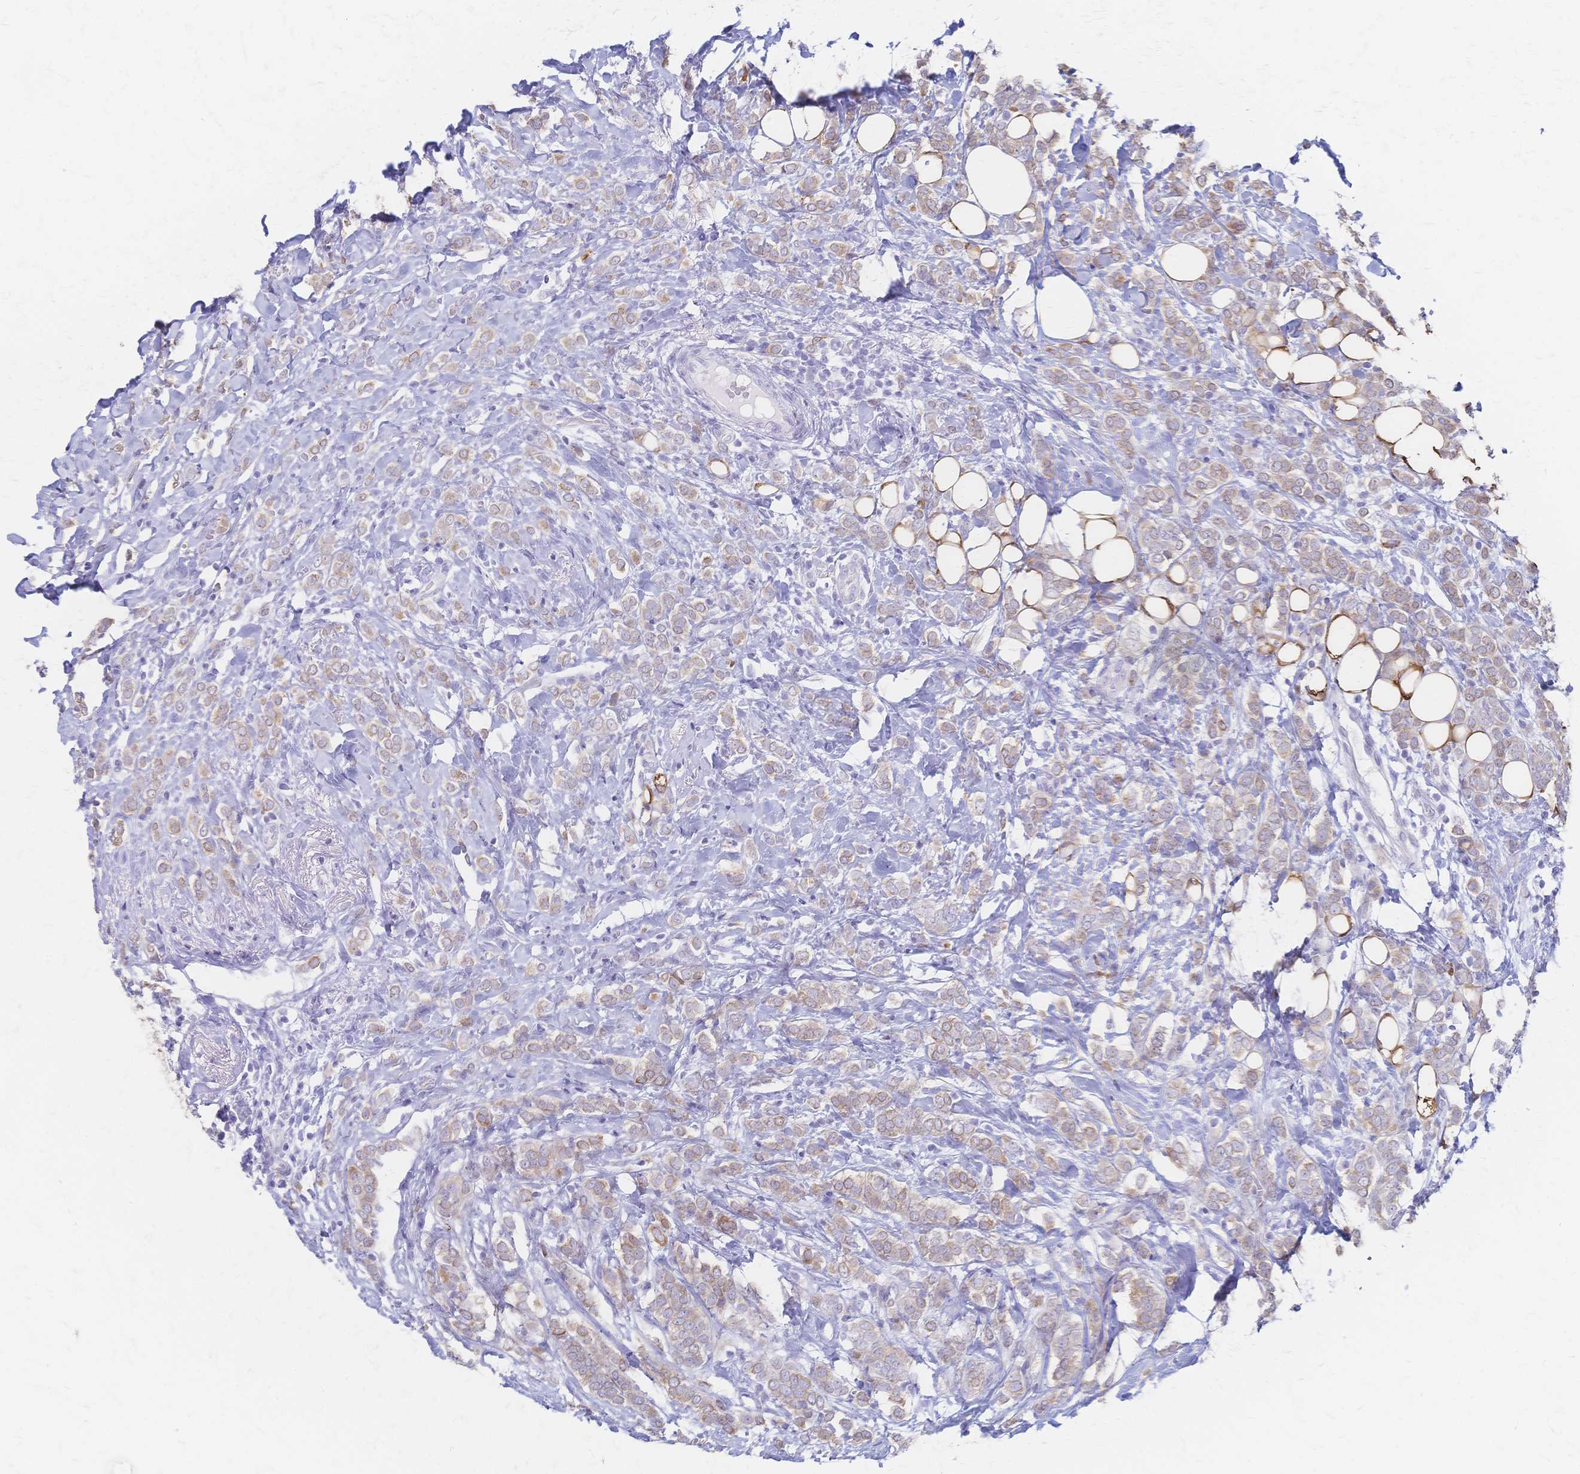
{"staining": {"intensity": "weak", "quantity": "25%-75%", "location": "cytoplasmic/membranous"}, "tissue": "breast cancer", "cell_type": "Tumor cells", "image_type": "cancer", "snomed": [{"axis": "morphology", "description": "Lobular carcinoma"}, {"axis": "topography", "description": "Breast"}], "caption": "Weak cytoplasmic/membranous staining for a protein is appreciated in approximately 25%-75% of tumor cells of breast cancer using IHC.", "gene": "CYB5A", "patient": {"sex": "female", "age": 49}}